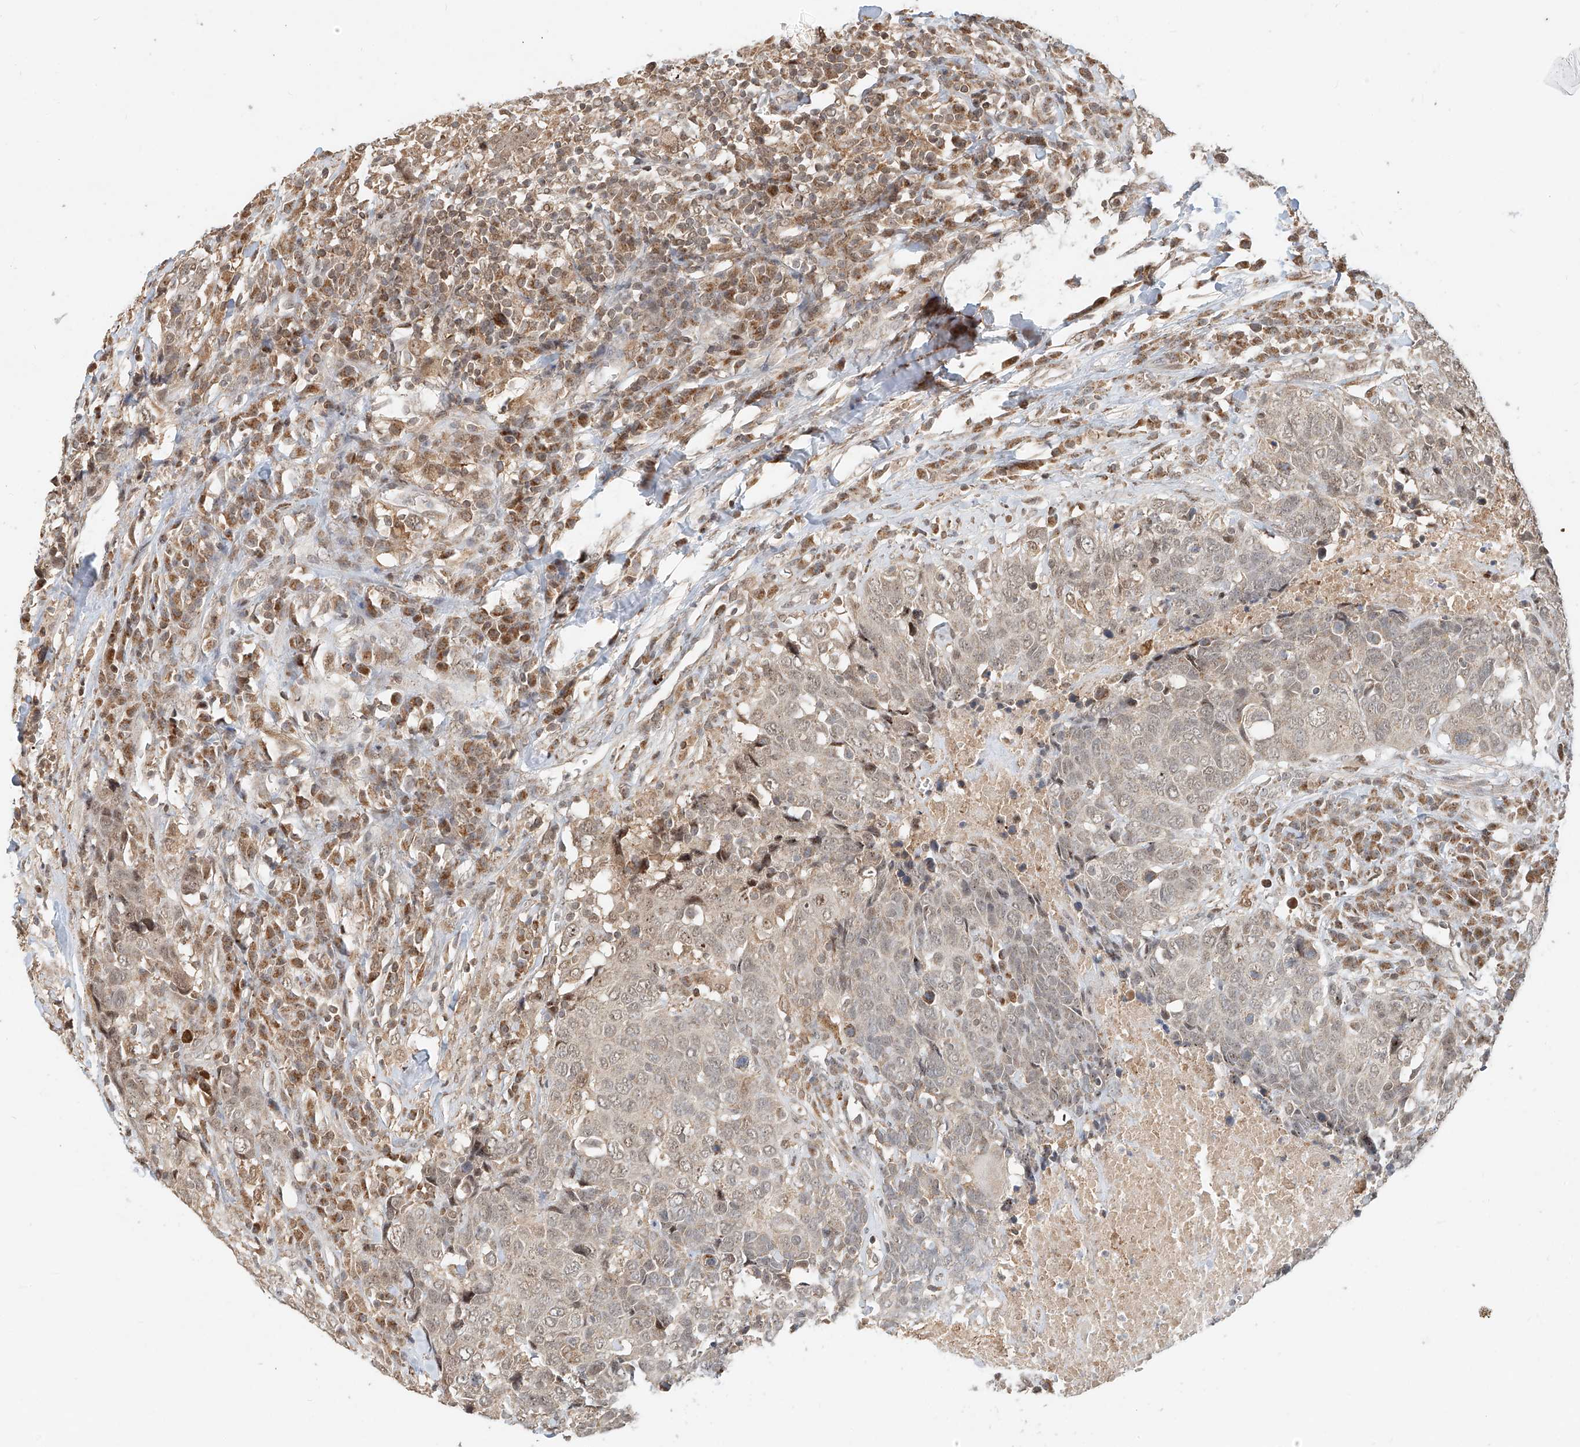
{"staining": {"intensity": "negative", "quantity": "none", "location": "none"}, "tissue": "head and neck cancer", "cell_type": "Tumor cells", "image_type": "cancer", "snomed": [{"axis": "morphology", "description": "Squamous cell carcinoma, NOS"}, {"axis": "topography", "description": "Head-Neck"}], "caption": "Photomicrograph shows no significant protein expression in tumor cells of head and neck squamous cell carcinoma.", "gene": "SYTL3", "patient": {"sex": "male", "age": 66}}